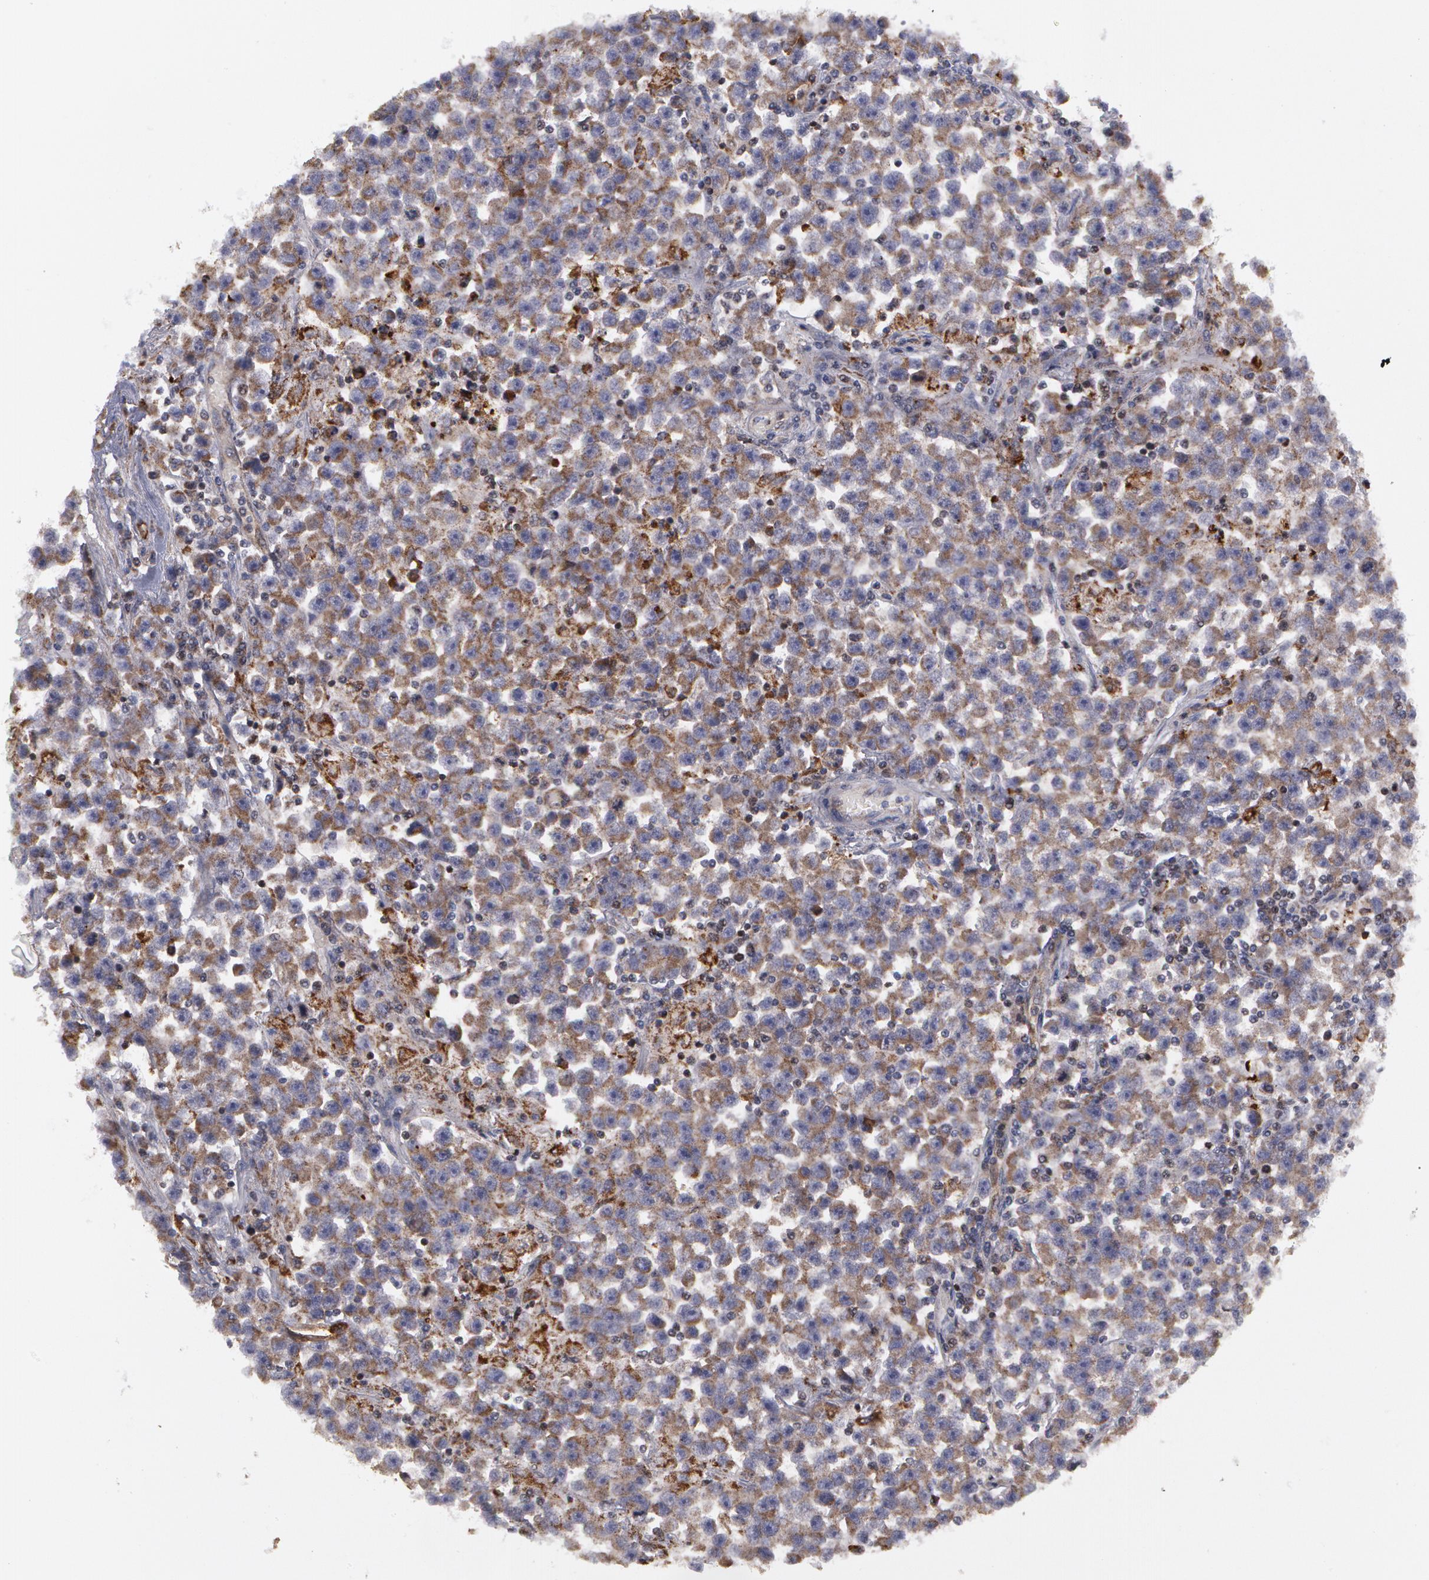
{"staining": {"intensity": "weak", "quantity": "25%-75%", "location": "cytoplasmic/membranous"}, "tissue": "testis cancer", "cell_type": "Tumor cells", "image_type": "cancer", "snomed": [{"axis": "morphology", "description": "Seminoma, NOS"}, {"axis": "topography", "description": "Testis"}], "caption": "Immunohistochemistry (IHC) (DAB) staining of testis cancer demonstrates weak cytoplasmic/membranous protein staining in about 25%-75% of tumor cells.", "gene": "ERBB2", "patient": {"sex": "male", "age": 33}}